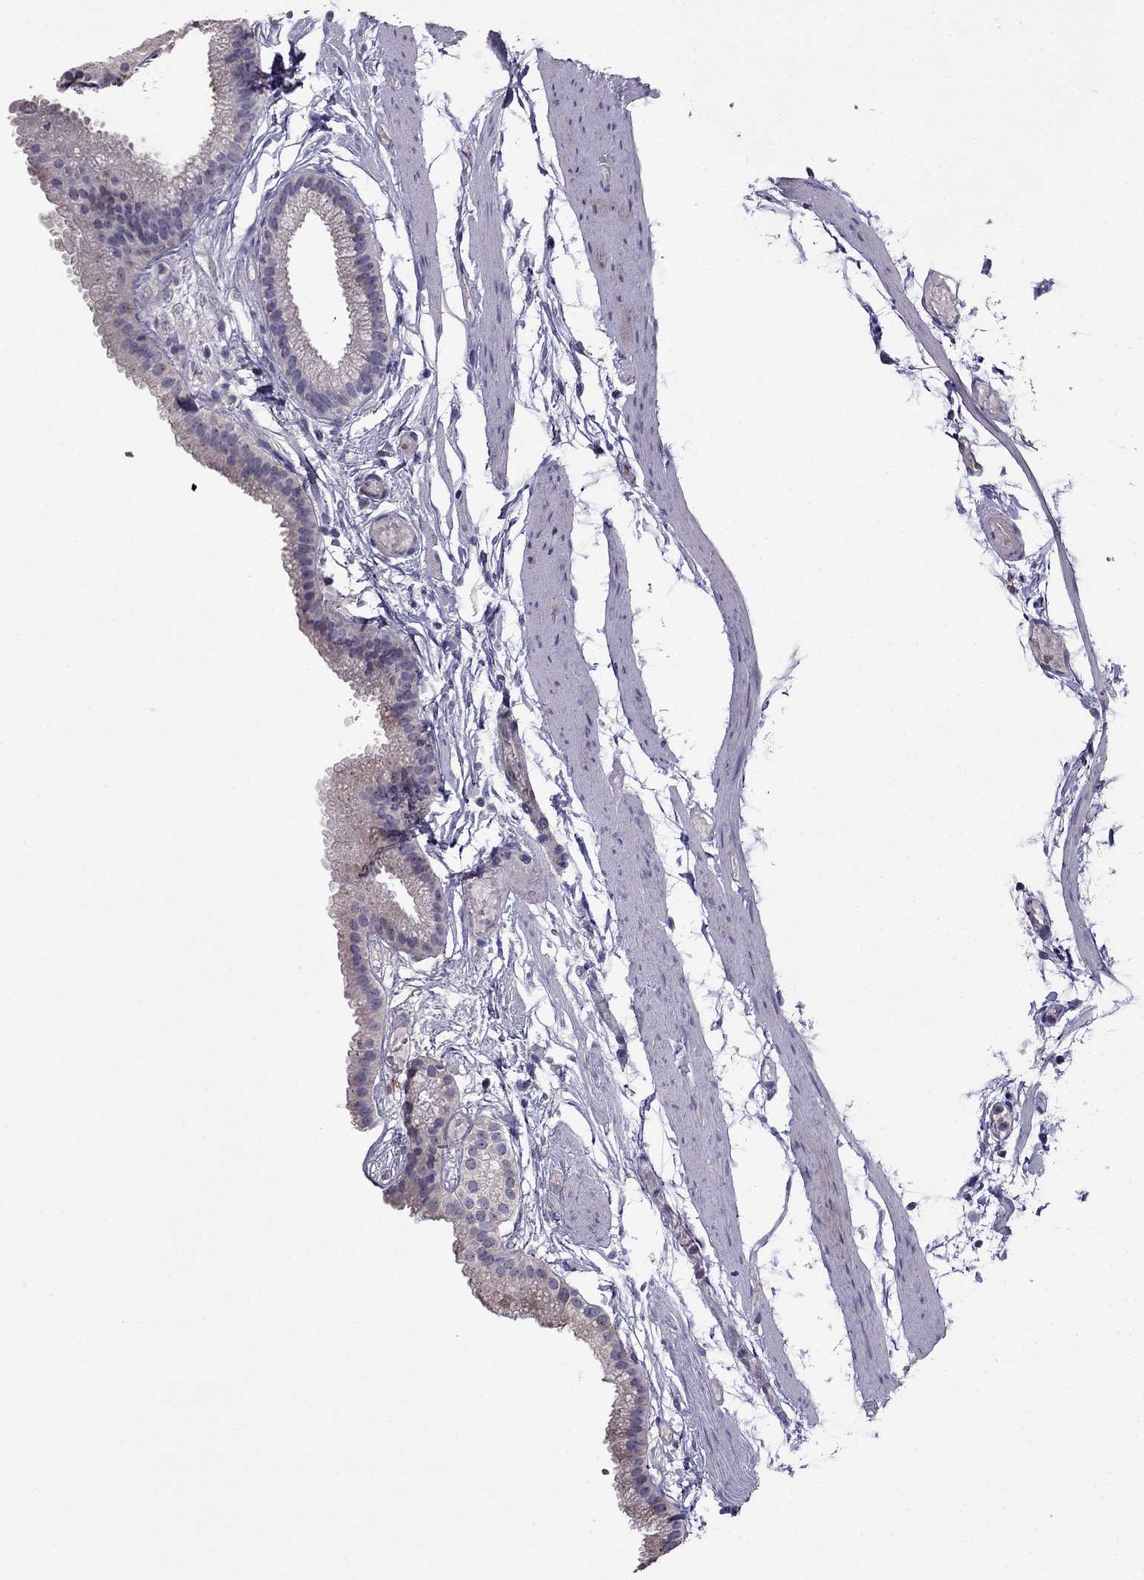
{"staining": {"intensity": "weak", "quantity": "<25%", "location": "cytoplasmic/membranous"}, "tissue": "gallbladder", "cell_type": "Glandular cells", "image_type": "normal", "snomed": [{"axis": "morphology", "description": "Normal tissue, NOS"}, {"axis": "topography", "description": "Gallbladder"}], "caption": "An immunohistochemistry histopathology image of benign gallbladder is shown. There is no staining in glandular cells of gallbladder. (DAB (3,3'-diaminobenzidine) immunohistochemistry (IHC), high magnification).", "gene": "CDH9", "patient": {"sex": "female", "age": 45}}